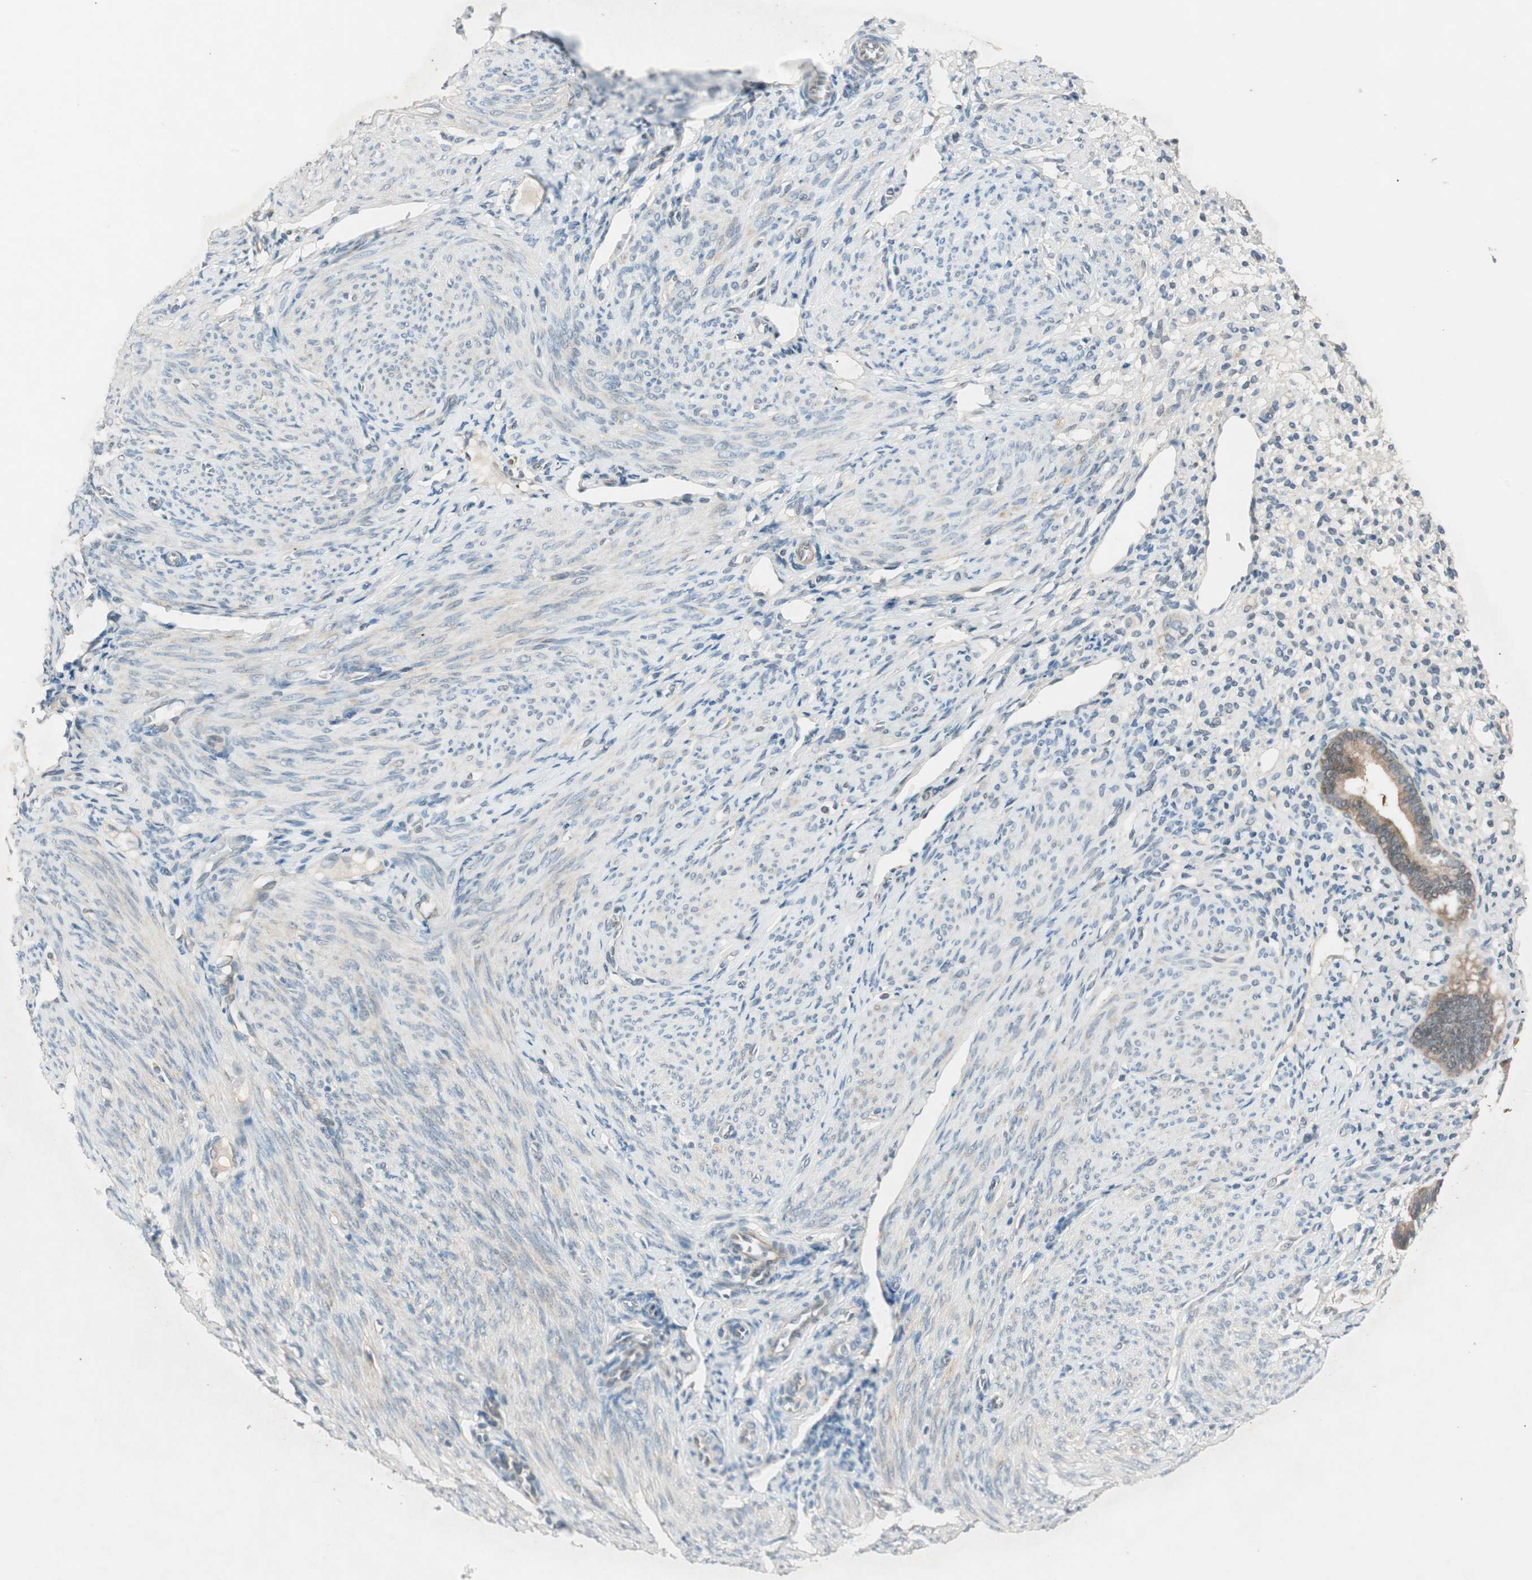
{"staining": {"intensity": "weak", "quantity": "<25%", "location": "cytoplasmic/membranous"}, "tissue": "endometrium", "cell_type": "Cells in endometrial stroma", "image_type": "normal", "snomed": [{"axis": "morphology", "description": "Normal tissue, NOS"}, {"axis": "topography", "description": "Endometrium"}], "caption": "Cells in endometrial stroma show no significant protein positivity in unremarkable endometrium. (DAB (3,3'-diaminobenzidine) IHC visualized using brightfield microscopy, high magnification).", "gene": "NCLN", "patient": {"sex": "female", "age": 61}}